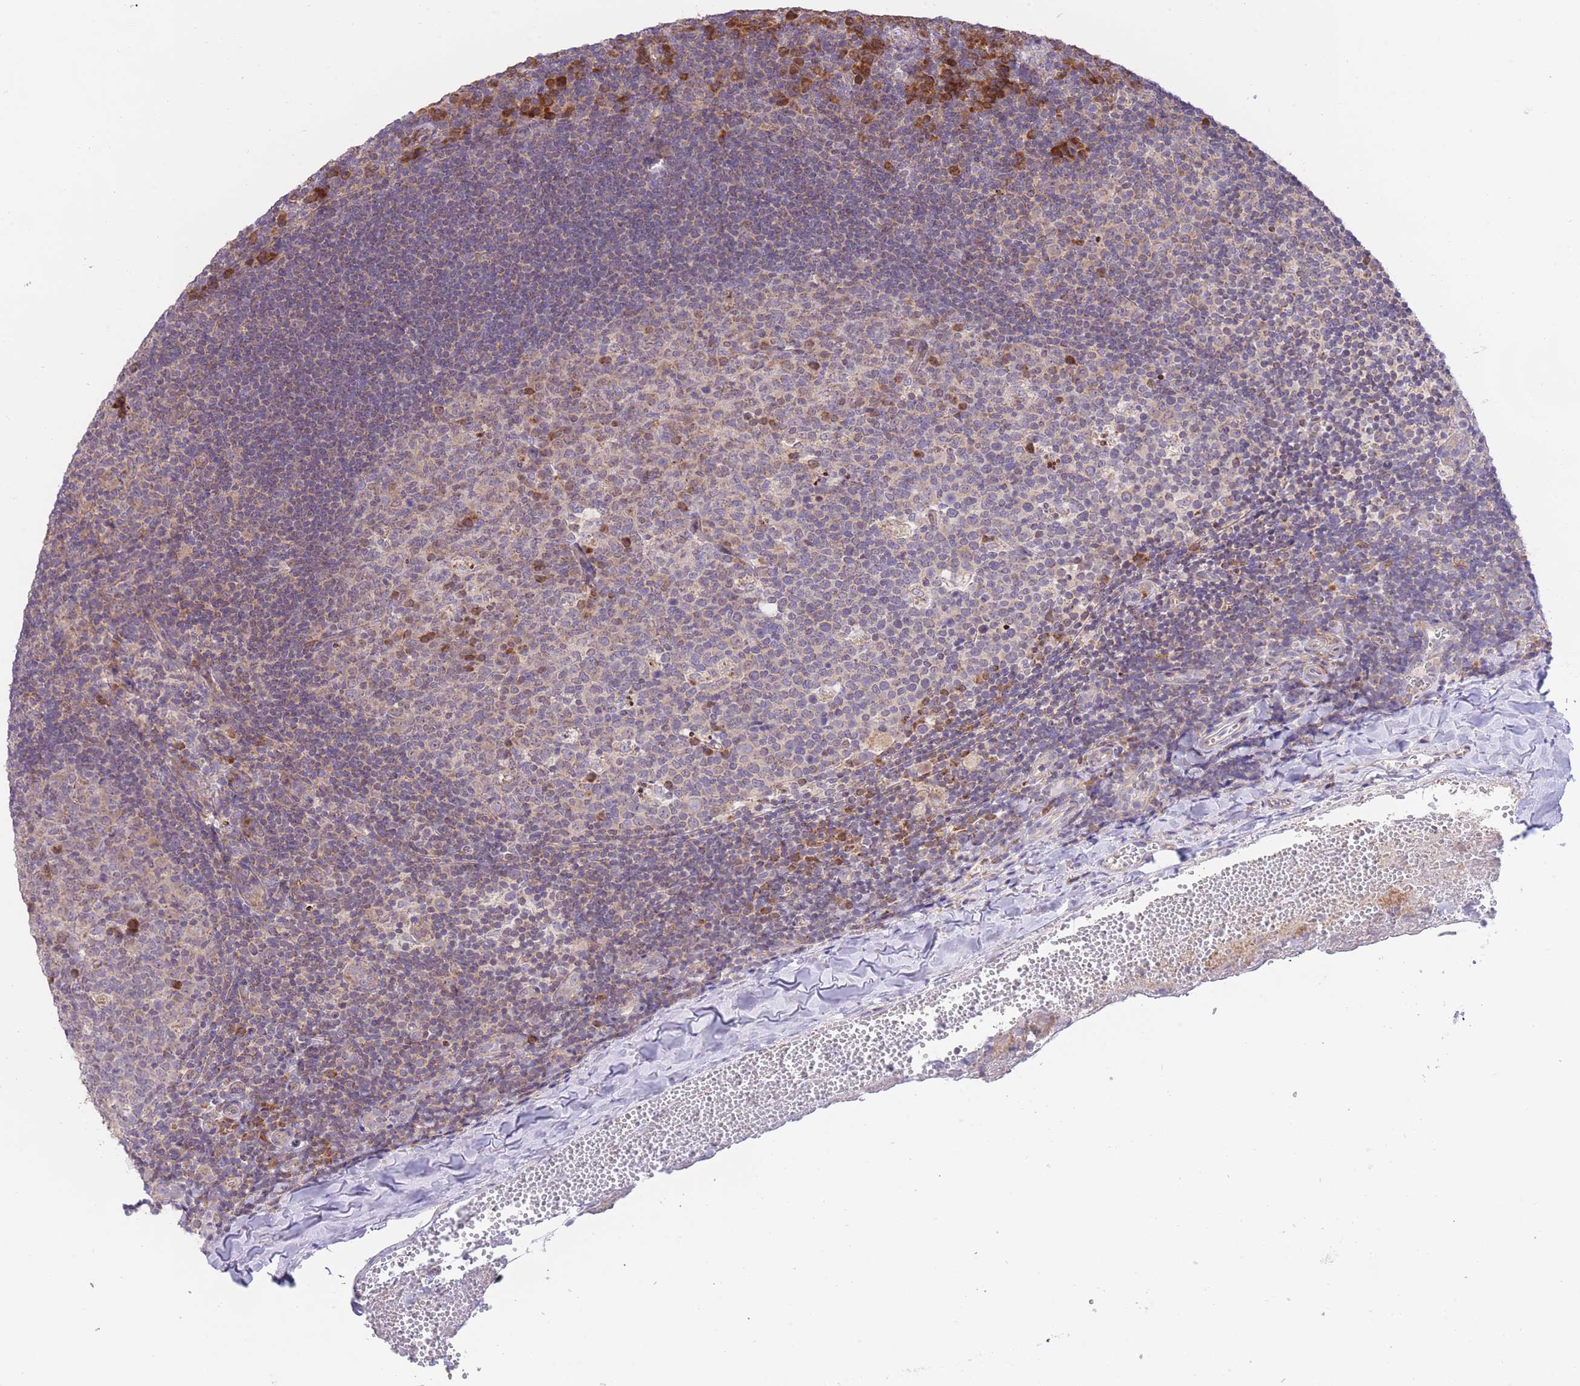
{"staining": {"intensity": "moderate", "quantity": "25%-75%", "location": "cytoplasmic/membranous"}, "tissue": "tonsil", "cell_type": "Germinal center cells", "image_type": "normal", "snomed": [{"axis": "morphology", "description": "Normal tissue, NOS"}, {"axis": "topography", "description": "Tonsil"}], "caption": "Protein staining by immunohistochemistry displays moderate cytoplasmic/membranous positivity in about 25%-75% of germinal center cells in benign tonsil.", "gene": "BOLA2B", "patient": {"sex": "male", "age": 17}}